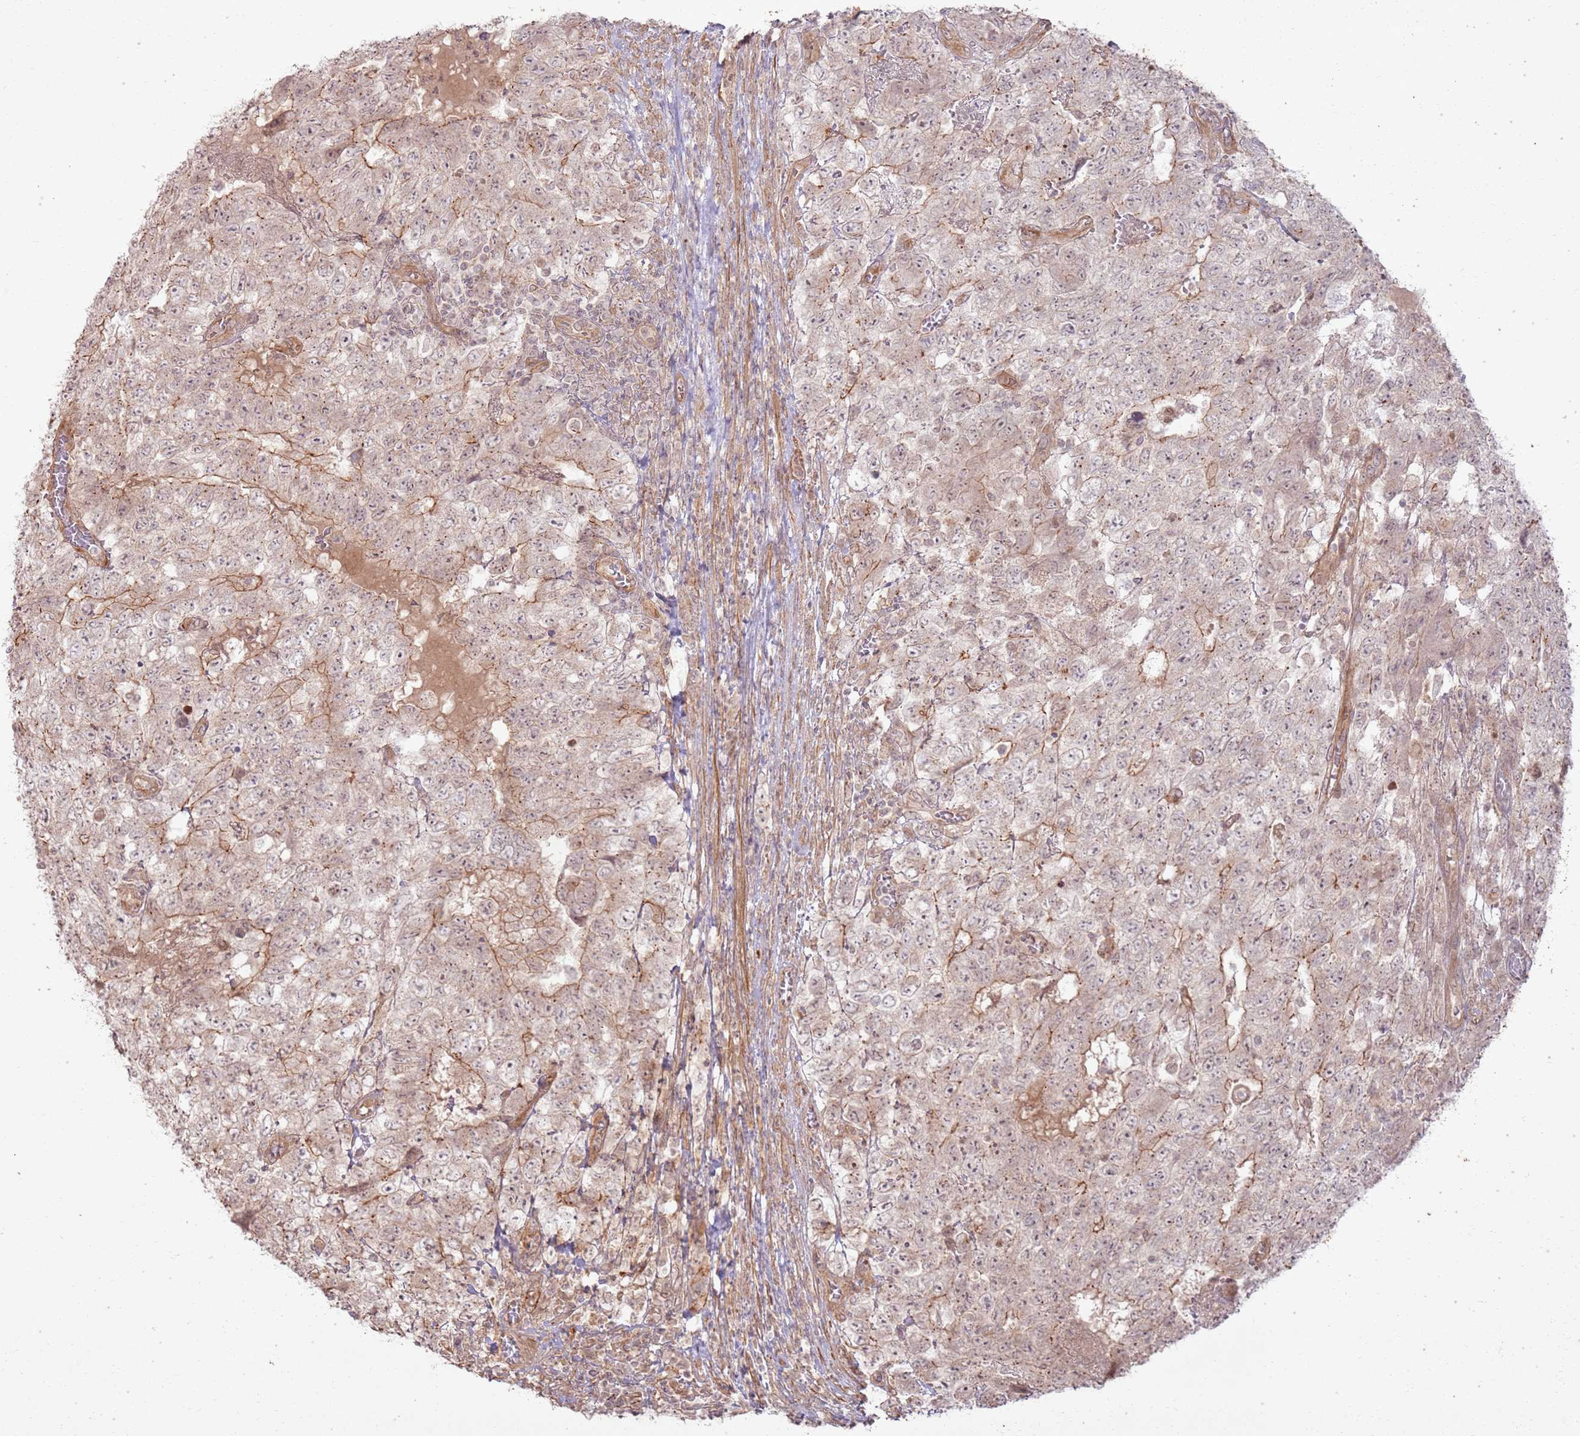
{"staining": {"intensity": "moderate", "quantity": "25%-75%", "location": "cytoplasmic/membranous"}, "tissue": "testis cancer", "cell_type": "Tumor cells", "image_type": "cancer", "snomed": [{"axis": "morphology", "description": "Carcinoma, Embryonal, NOS"}, {"axis": "topography", "description": "Testis"}], "caption": "Testis cancer (embryonal carcinoma) tissue displays moderate cytoplasmic/membranous positivity in about 25%-75% of tumor cells, visualized by immunohistochemistry. (IHC, brightfield microscopy, high magnification).", "gene": "ZNF623", "patient": {"sex": "male", "age": 34}}